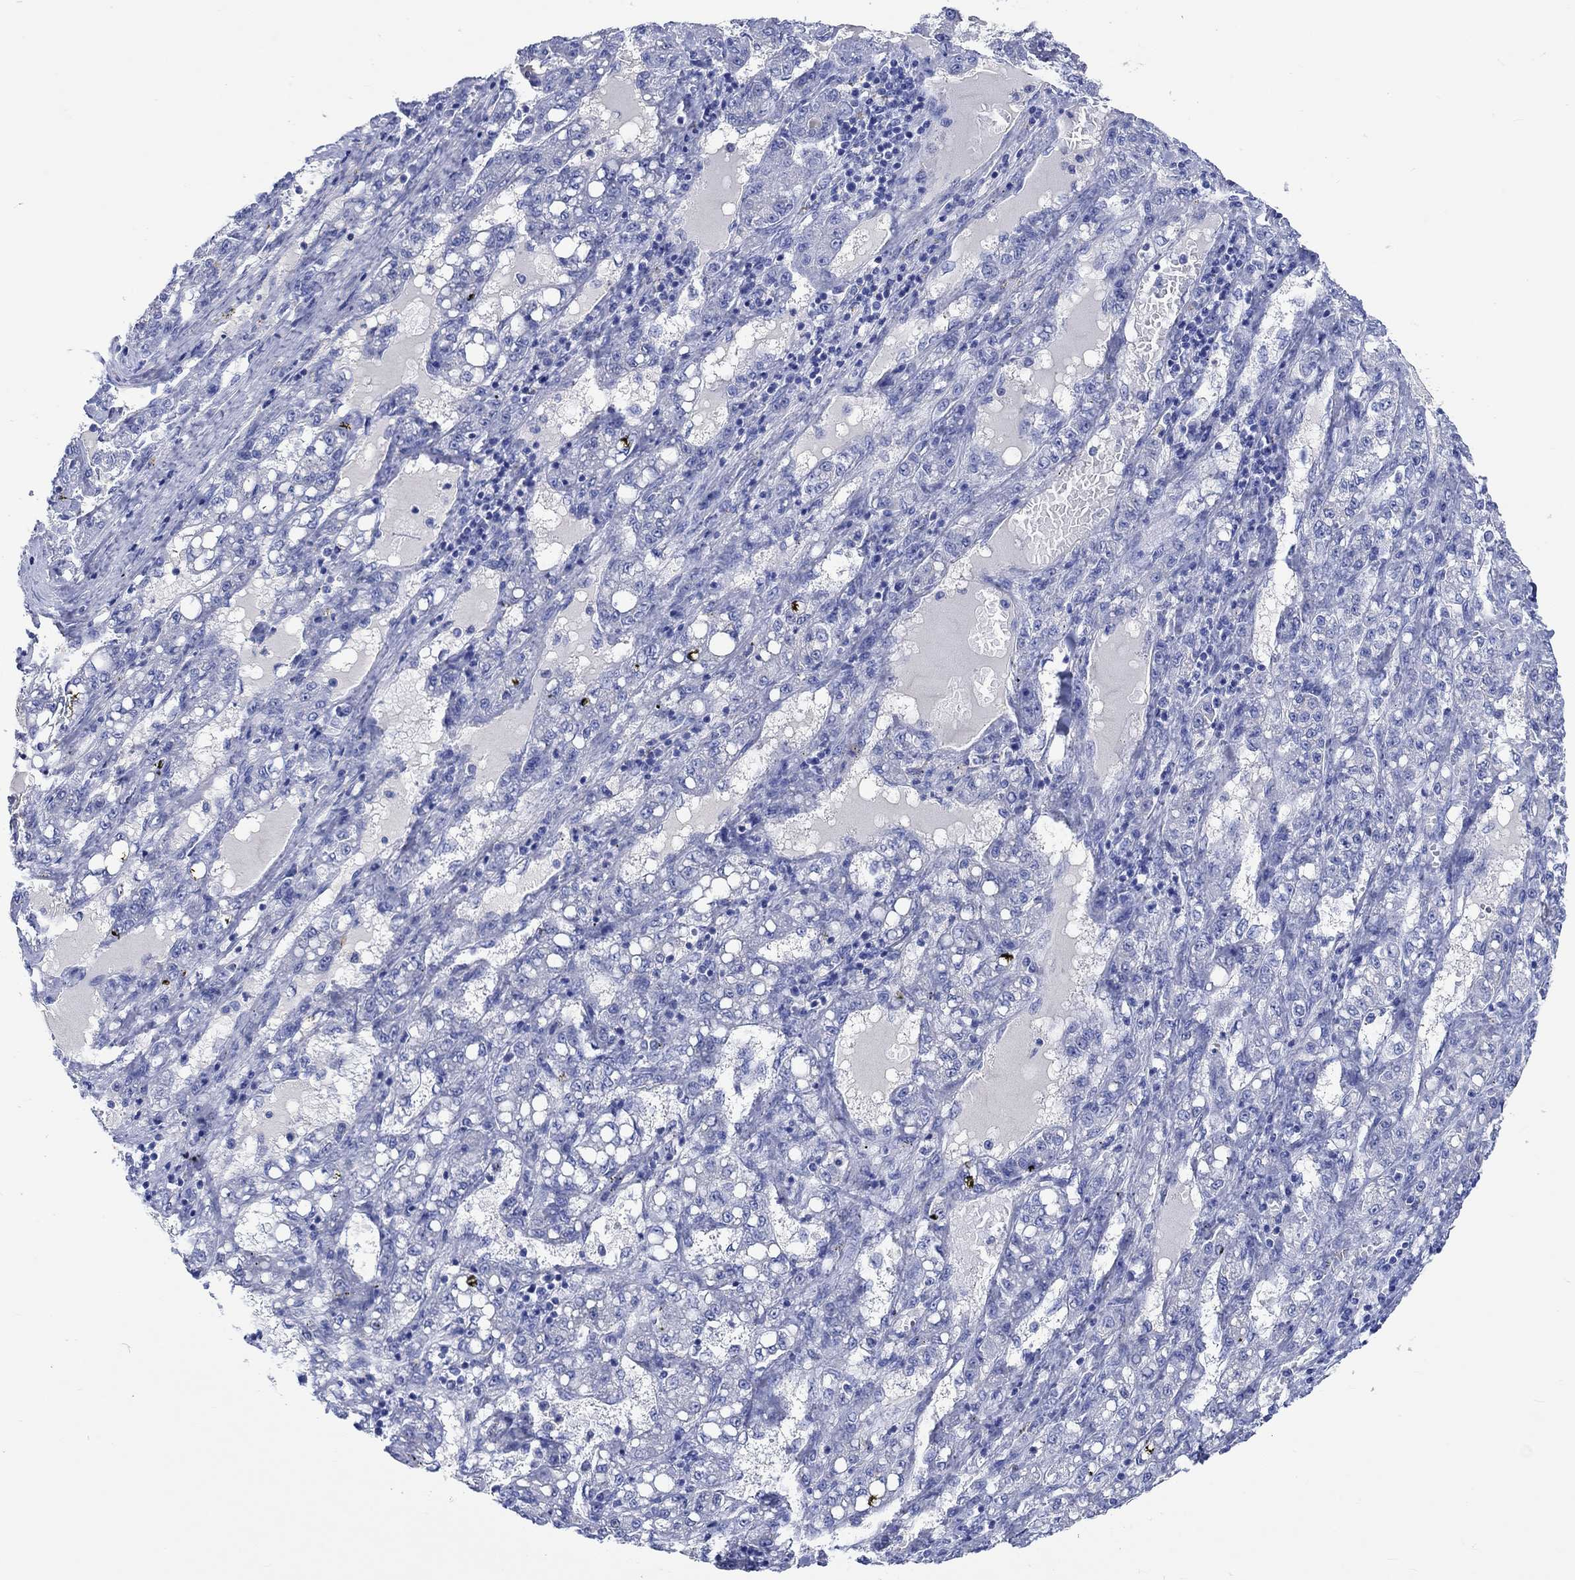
{"staining": {"intensity": "negative", "quantity": "none", "location": "none"}, "tissue": "liver cancer", "cell_type": "Tumor cells", "image_type": "cancer", "snomed": [{"axis": "morphology", "description": "Carcinoma, Hepatocellular, NOS"}, {"axis": "topography", "description": "Liver"}], "caption": "Tumor cells show no significant expression in liver cancer (hepatocellular carcinoma).", "gene": "SHISA4", "patient": {"sex": "female", "age": 65}}